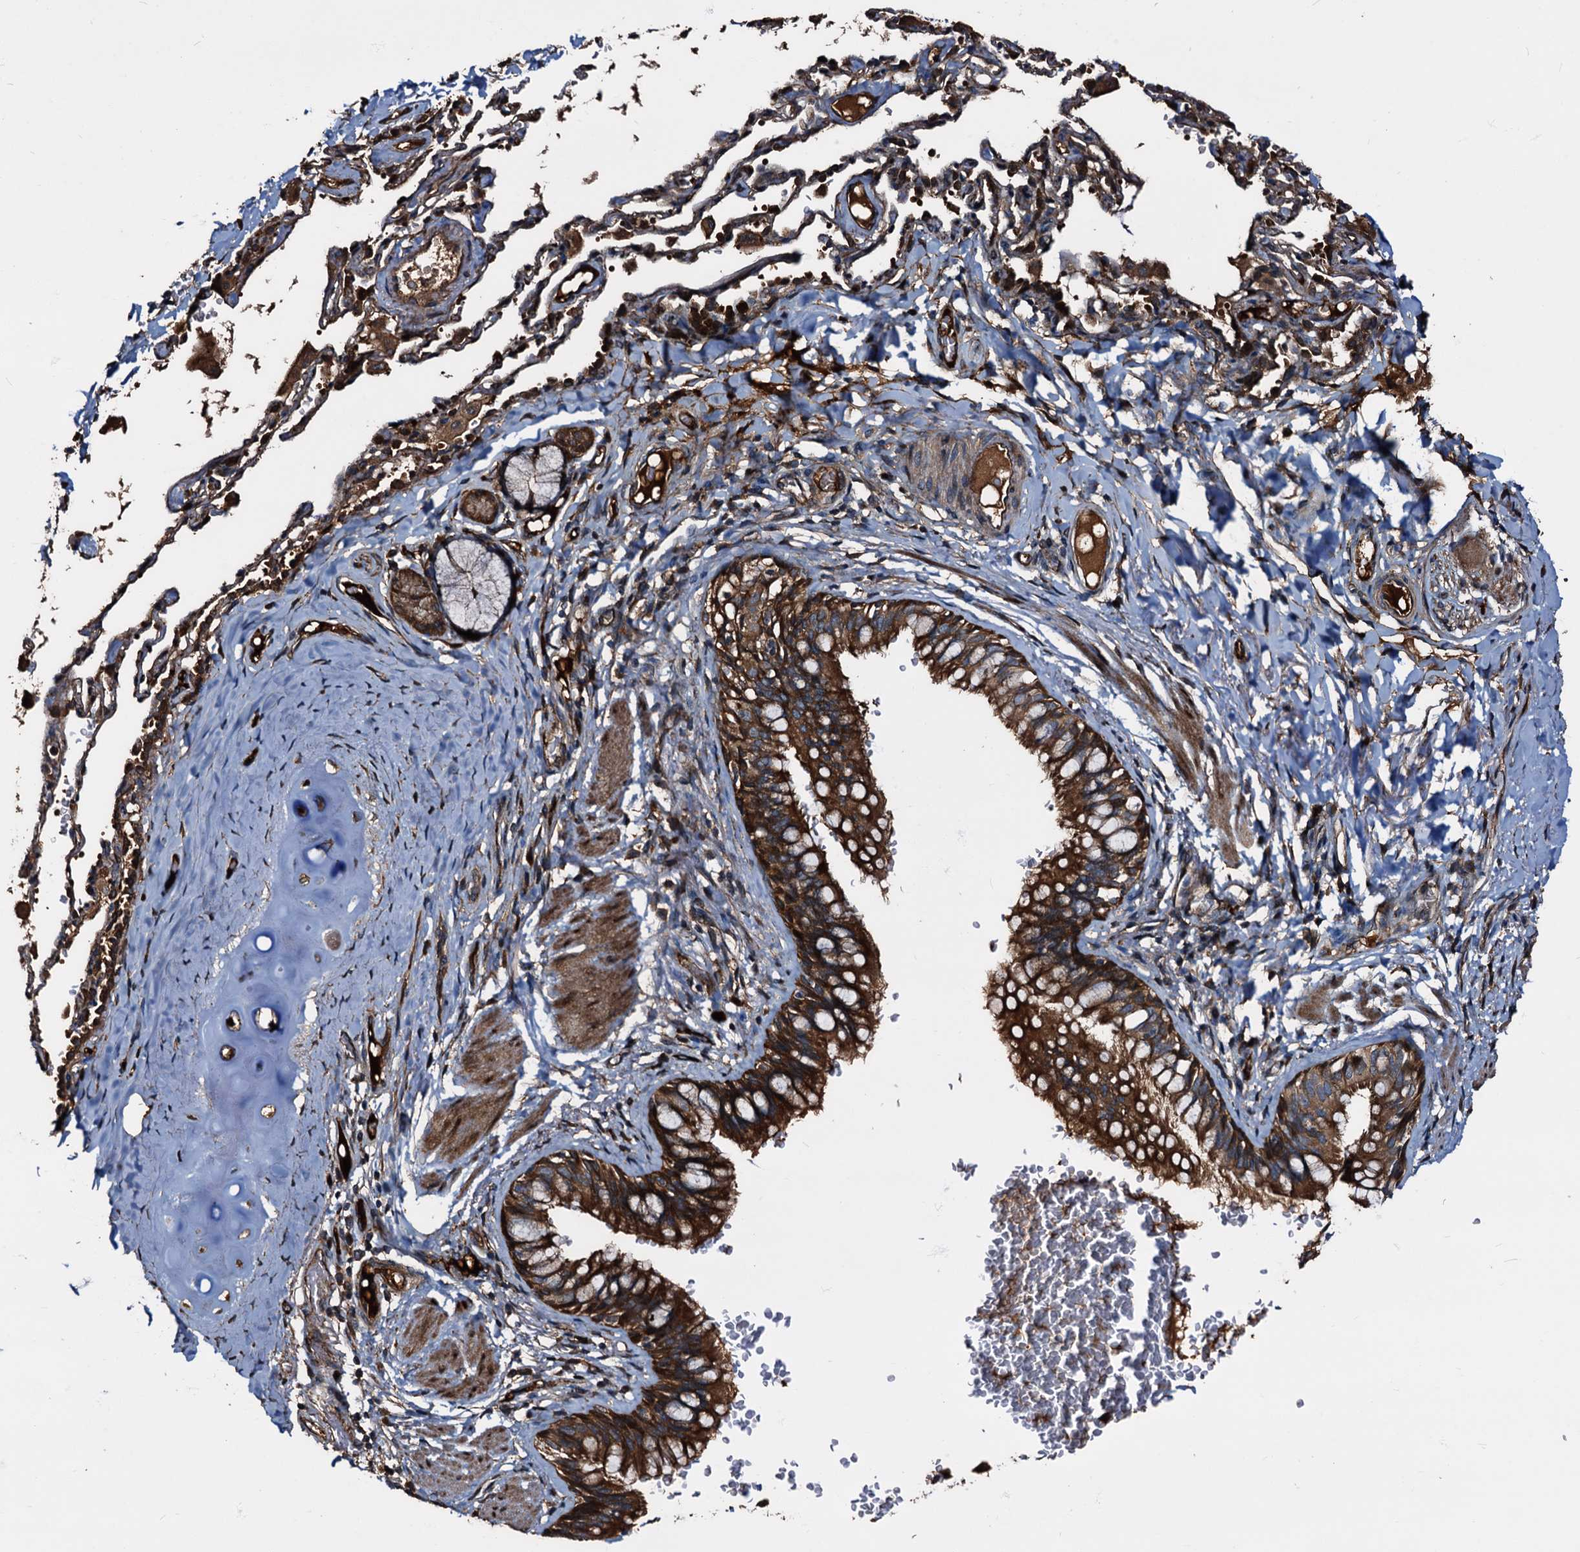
{"staining": {"intensity": "strong", "quantity": ">75%", "location": "cytoplasmic/membranous"}, "tissue": "bronchus", "cell_type": "Respiratory epithelial cells", "image_type": "normal", "snomed": [{"axis": "morphology", "description": "Normal tissue, NOS"}, {"axis": "topography", "description": "Cartilage tissue"}, {"axis": "topography", "description": "Bronchus"}], "caption": "A histopathology image of bronchus stained for a protein reveals strong cytoplasmic/membranous brown staining in respiratory epithelial cells. (DAB = brown stain, brightfield microscopy at high magnification).", "gene": "PEX5", "patient": {"sex": "female", "age": 36}}